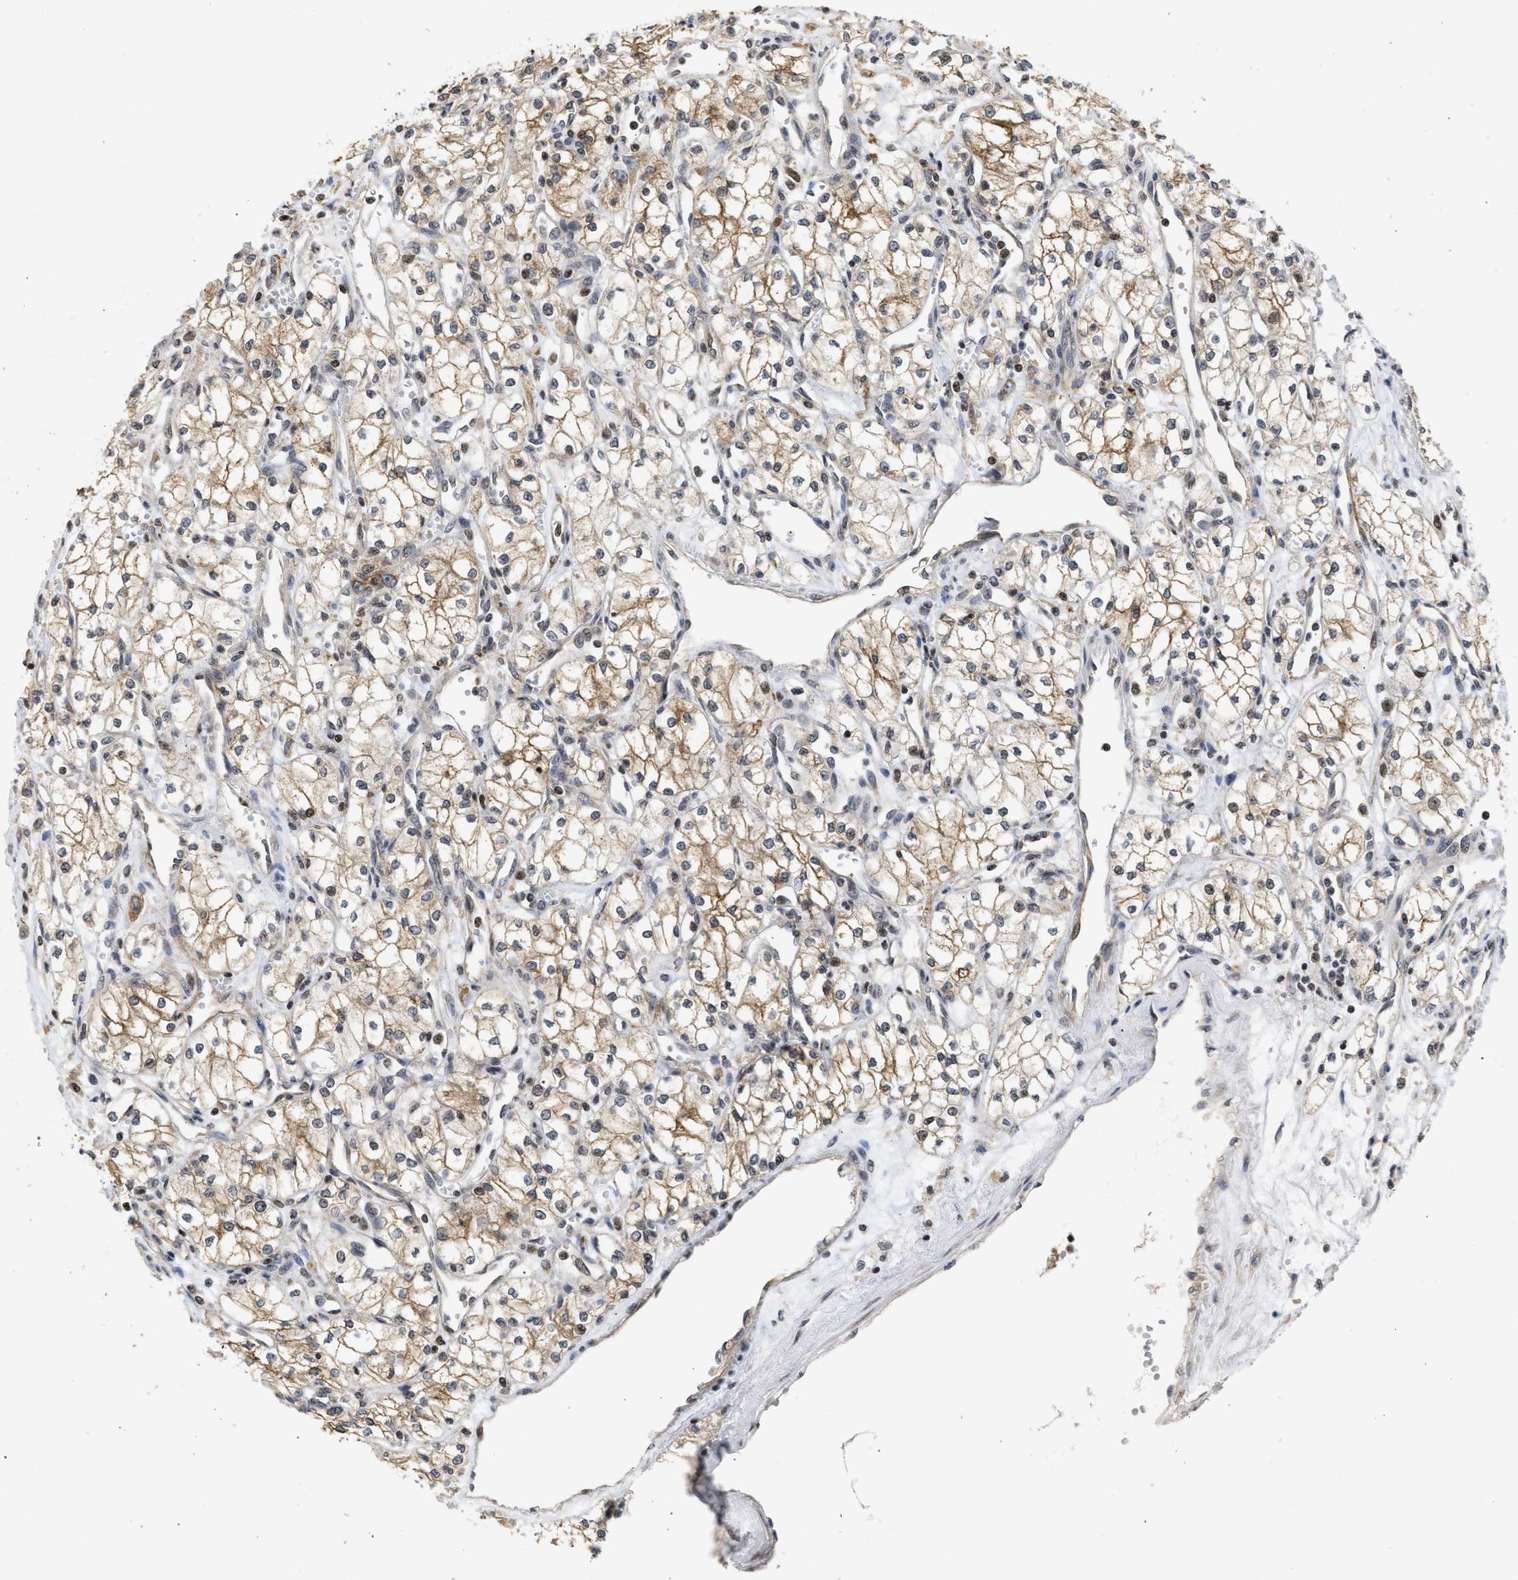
{"staining": {"intensity": "moderate", "quantity": "25%-75%", "location": "cytoplasmic/membranous"}, "tissue": "renal cancer", "cell_type": "Tumor cells", "image_type": "cancer", "snomed": [{"axis": "morphology", "description": "Adenocarcinoma, NOS"}, {"axis": "topography", "description": "Kidney"}], "caption": "Moderate cytoplasmic/membranous staining for a protein is present in about 25%-75% of tumor cells of renal cancer (adenocarcinoma) using IHC.", "gene": "ENSG00000142539", "patient": {"sex": "male", "age": 59}}